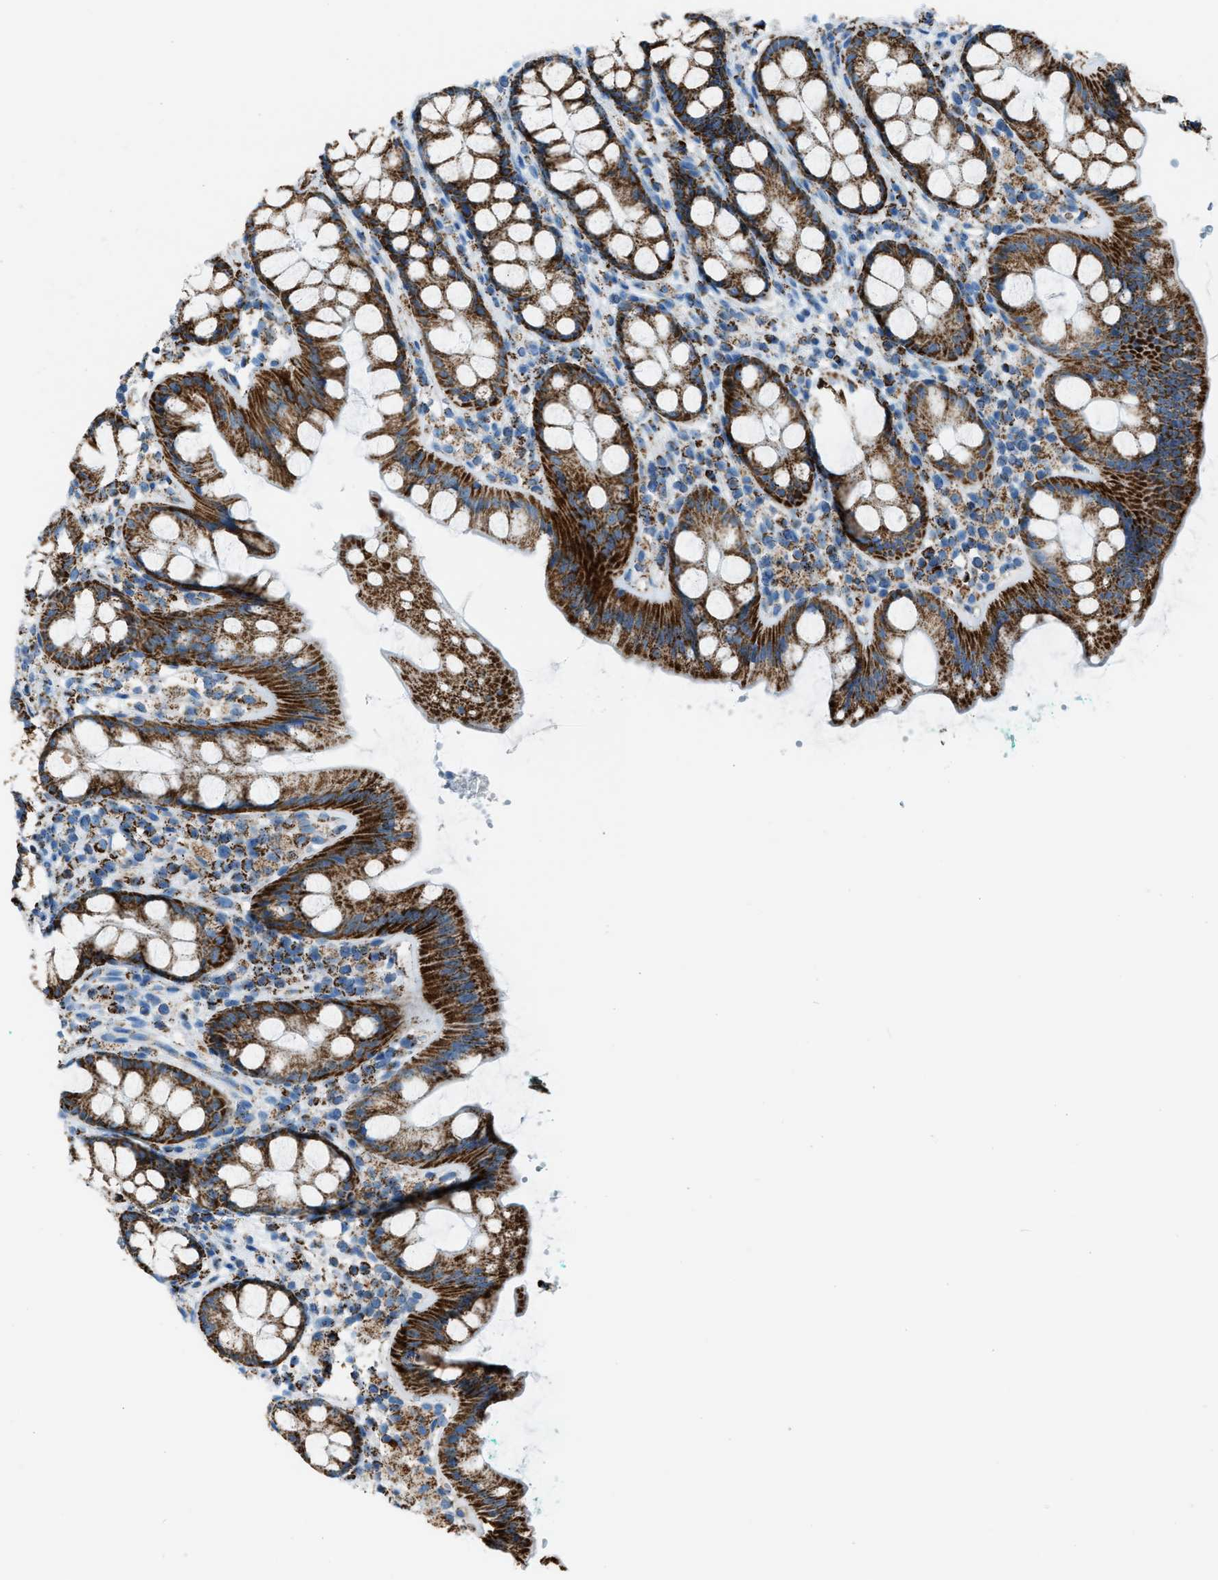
{"staining": {"intensity": "strong", "quantity": ">75%", "location": "cytoplasmic/membranous"}, "tissue": "rectum", "cell_type": "Glandular cells", "image_type": "normal", "snomed": [{"axis": "morphology", "description": "Normal tissue, NOS"}, {"axis": "topography", "description": "Rectum"}], "caption": "Unremarkable rectum was stained to show a protein in brown. There is high levels of strong cytoplasmic/membranous positivity in approximately >75% of glandular cells. The staining is performed using DAB (3,3'-diaminobenzidine) brown chromogen to label protein expression. The nuclei are counter-stained blue using hematoxylin.", "gene": "MDH2", "patient": {"sex": "female", "age": 65}}